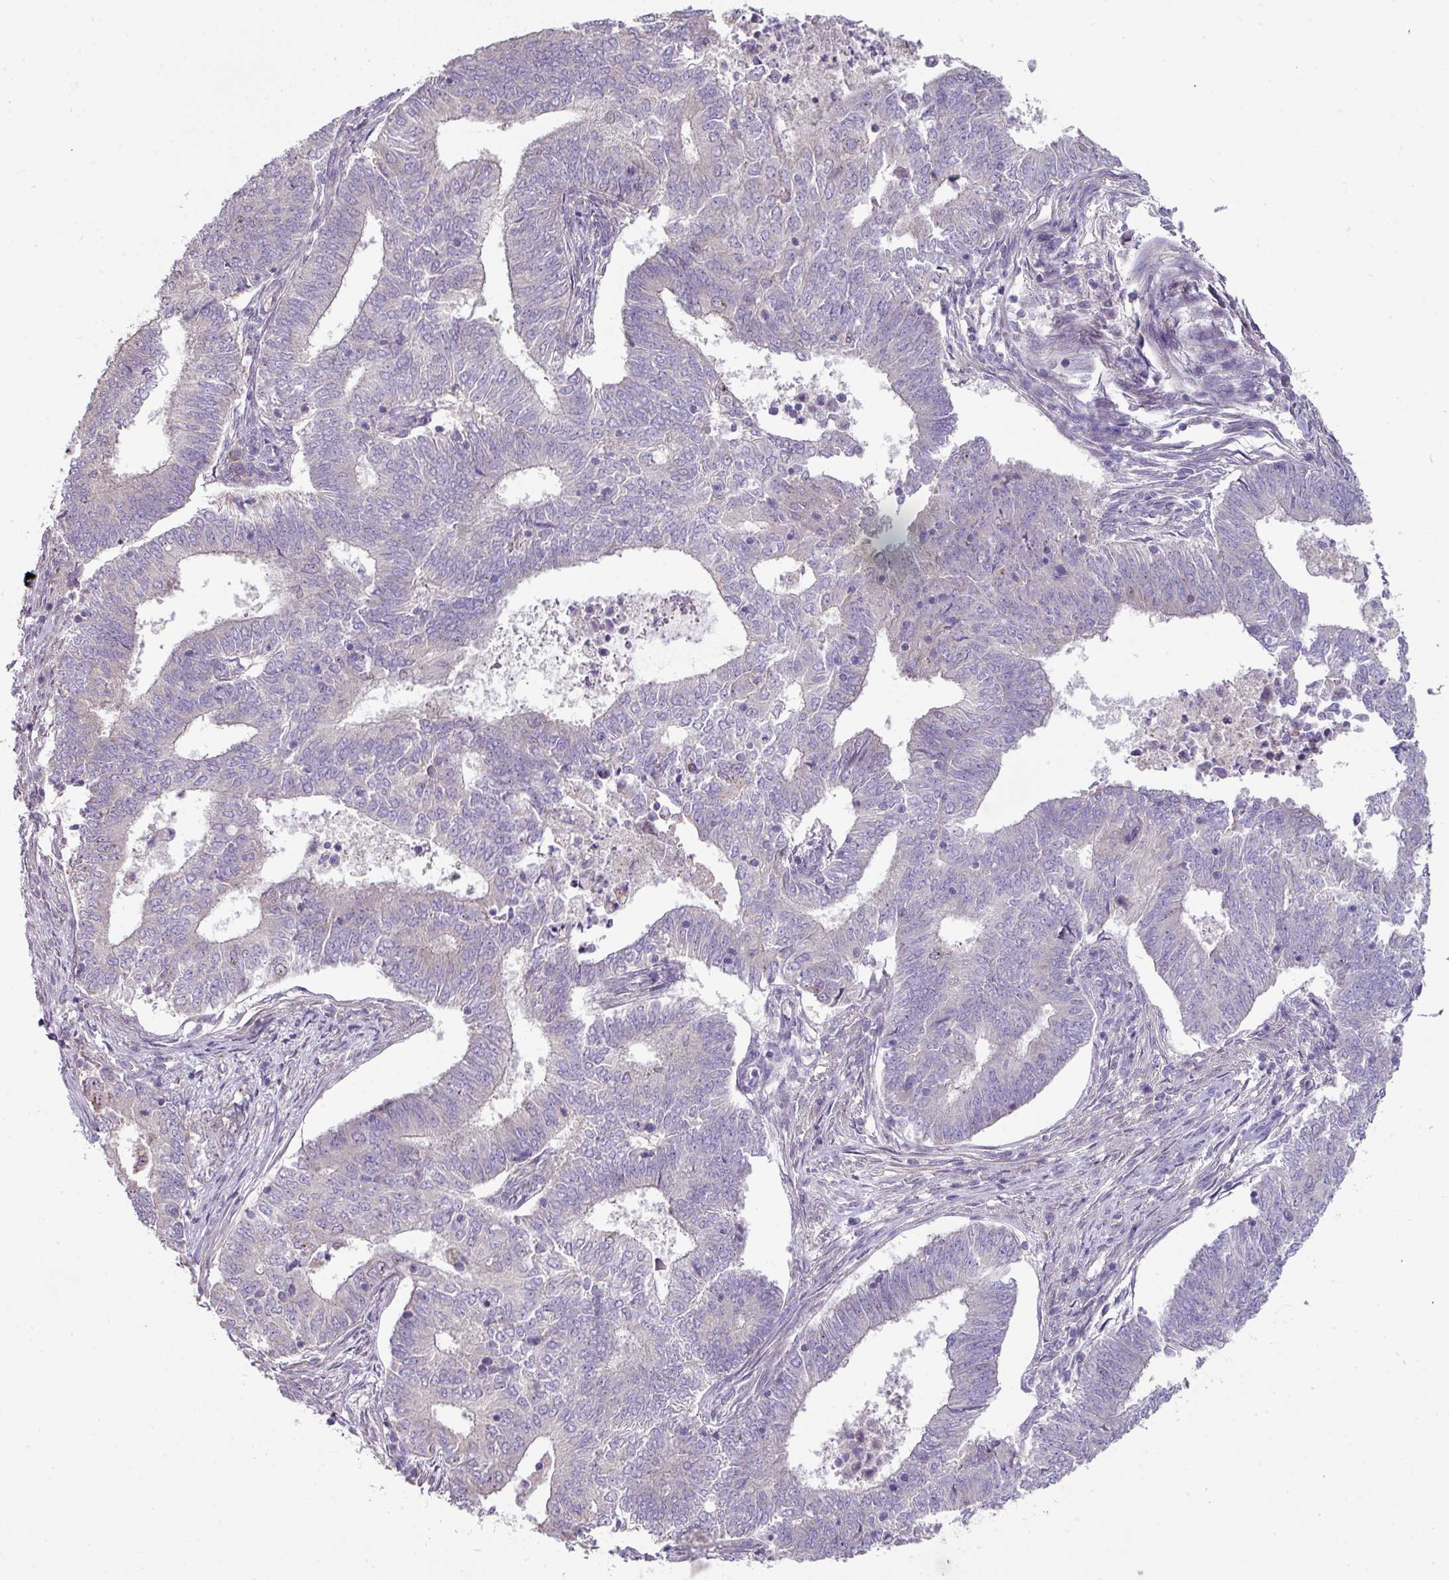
{"staining": {"intensity": "negative", "quantity": "none", "location": "none"}, "tissue": "endometrial cancer", "cell_type": "Tumor cells", "image_type": "cancer", "snomed": [{"axis": "morphology", "description": "Adenocarcinoma, NOS"}, {"axis": "topography", "description": "Endometrium"}], "caption": "IHC photomicrograph of neoplastic tissue: endometrial cancer stained with DAB (3,3'-diaminobenzidine) reveals no significant protein positivity in tumor cells.", "gene": "LRRC9", "patient": {"sex": "female", "age": 62}}